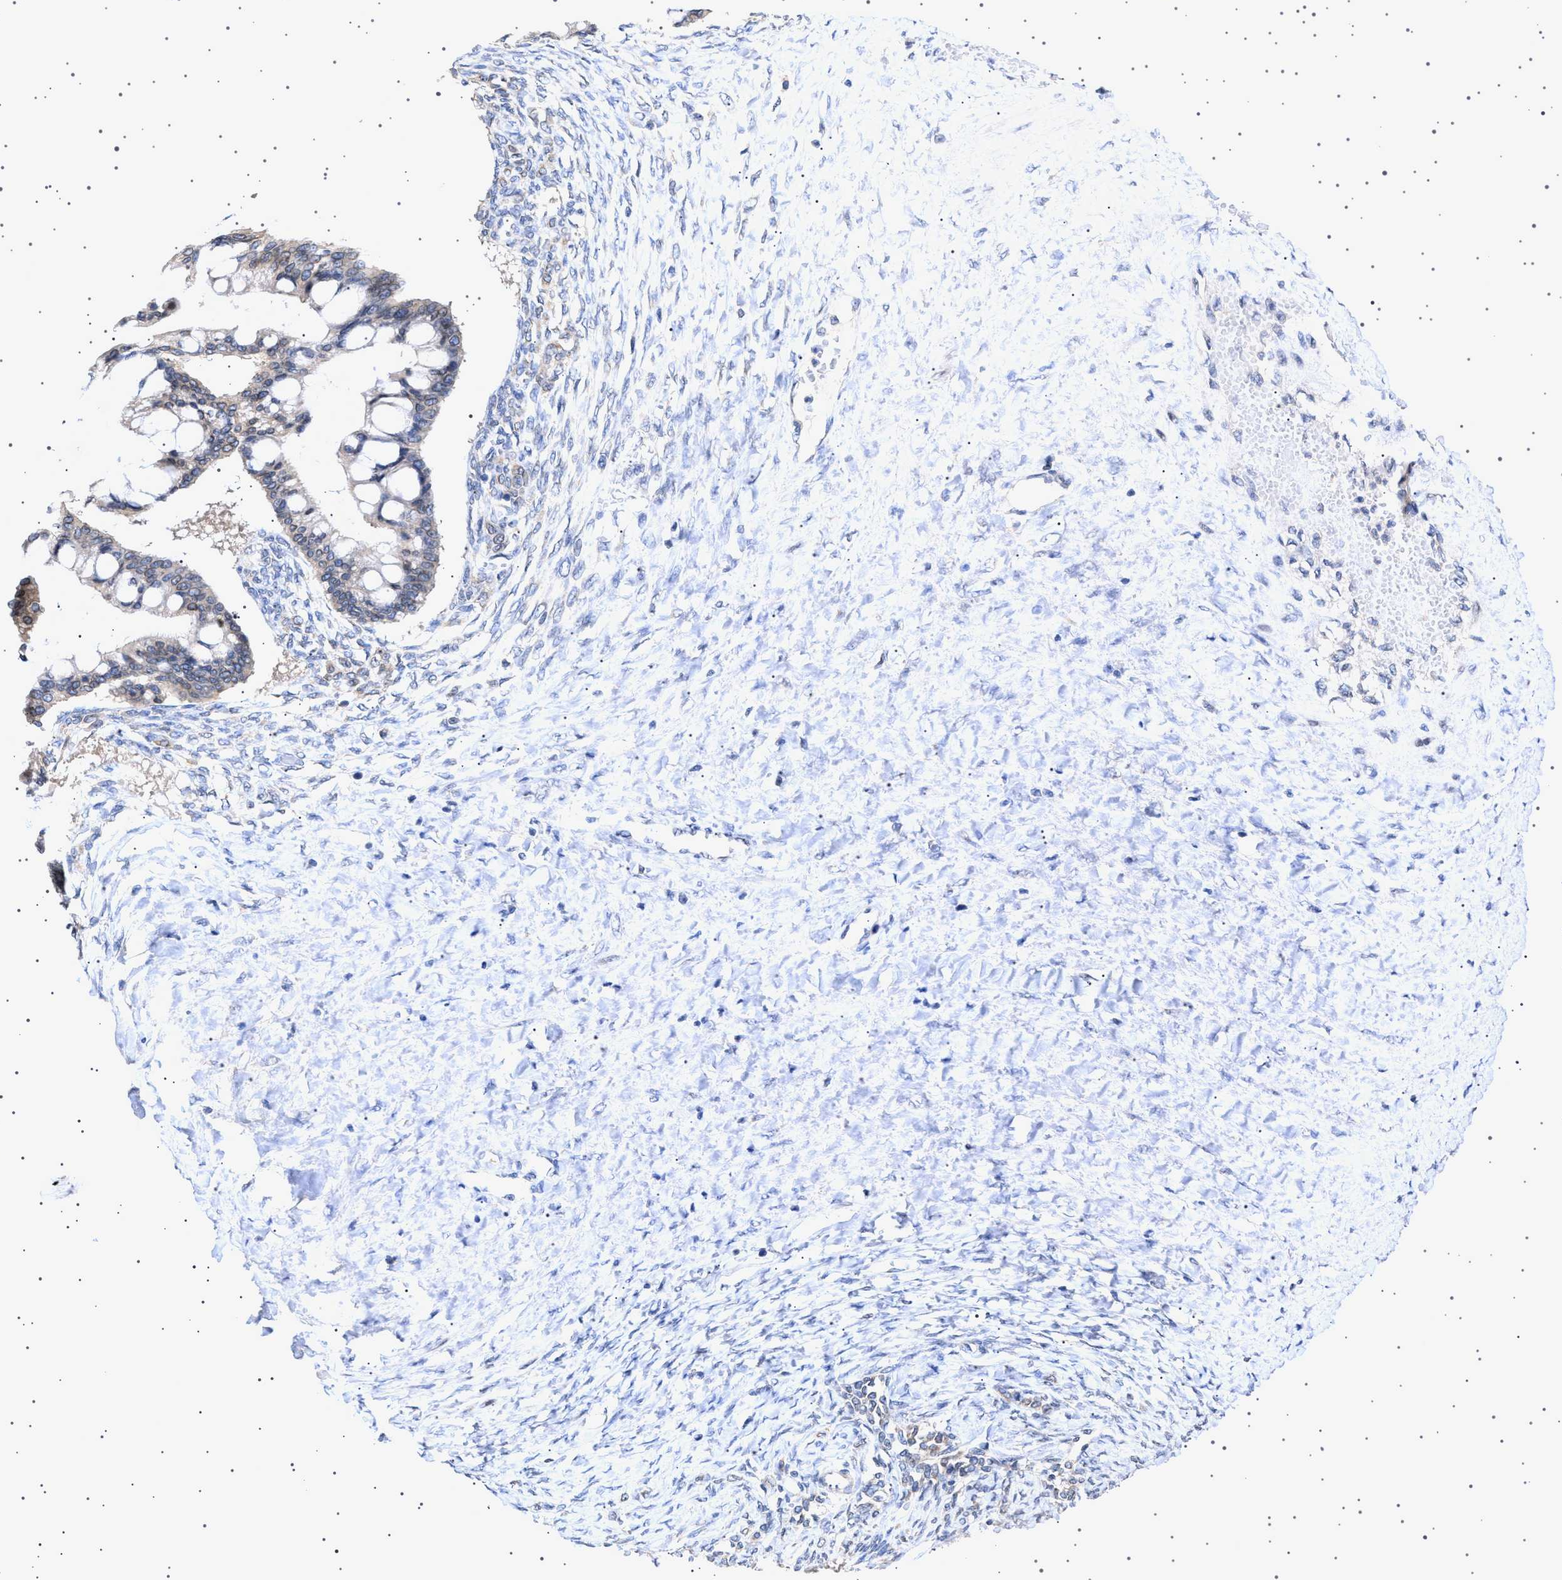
{"staining": {"intensity": "weak", "quantity": "<25%", "location": "cytoplasmic/membranous,nuclear"}, "tissue": "ovarian cancer", "cell_type": "Tumor cells", "image_type": "cancer", "snomed": [{"axis": "morphology", "description": "Cystadenocarcinoma, mucinous, NOS"}, {"axis": "topography", "description": "Ovary"}], "caption": "Human ovarian cancer stained for a protein using IHC exhibits no expression in tumor cells.", "gene": "NUP93", "patient": {"sex": "female", "age": 73}}